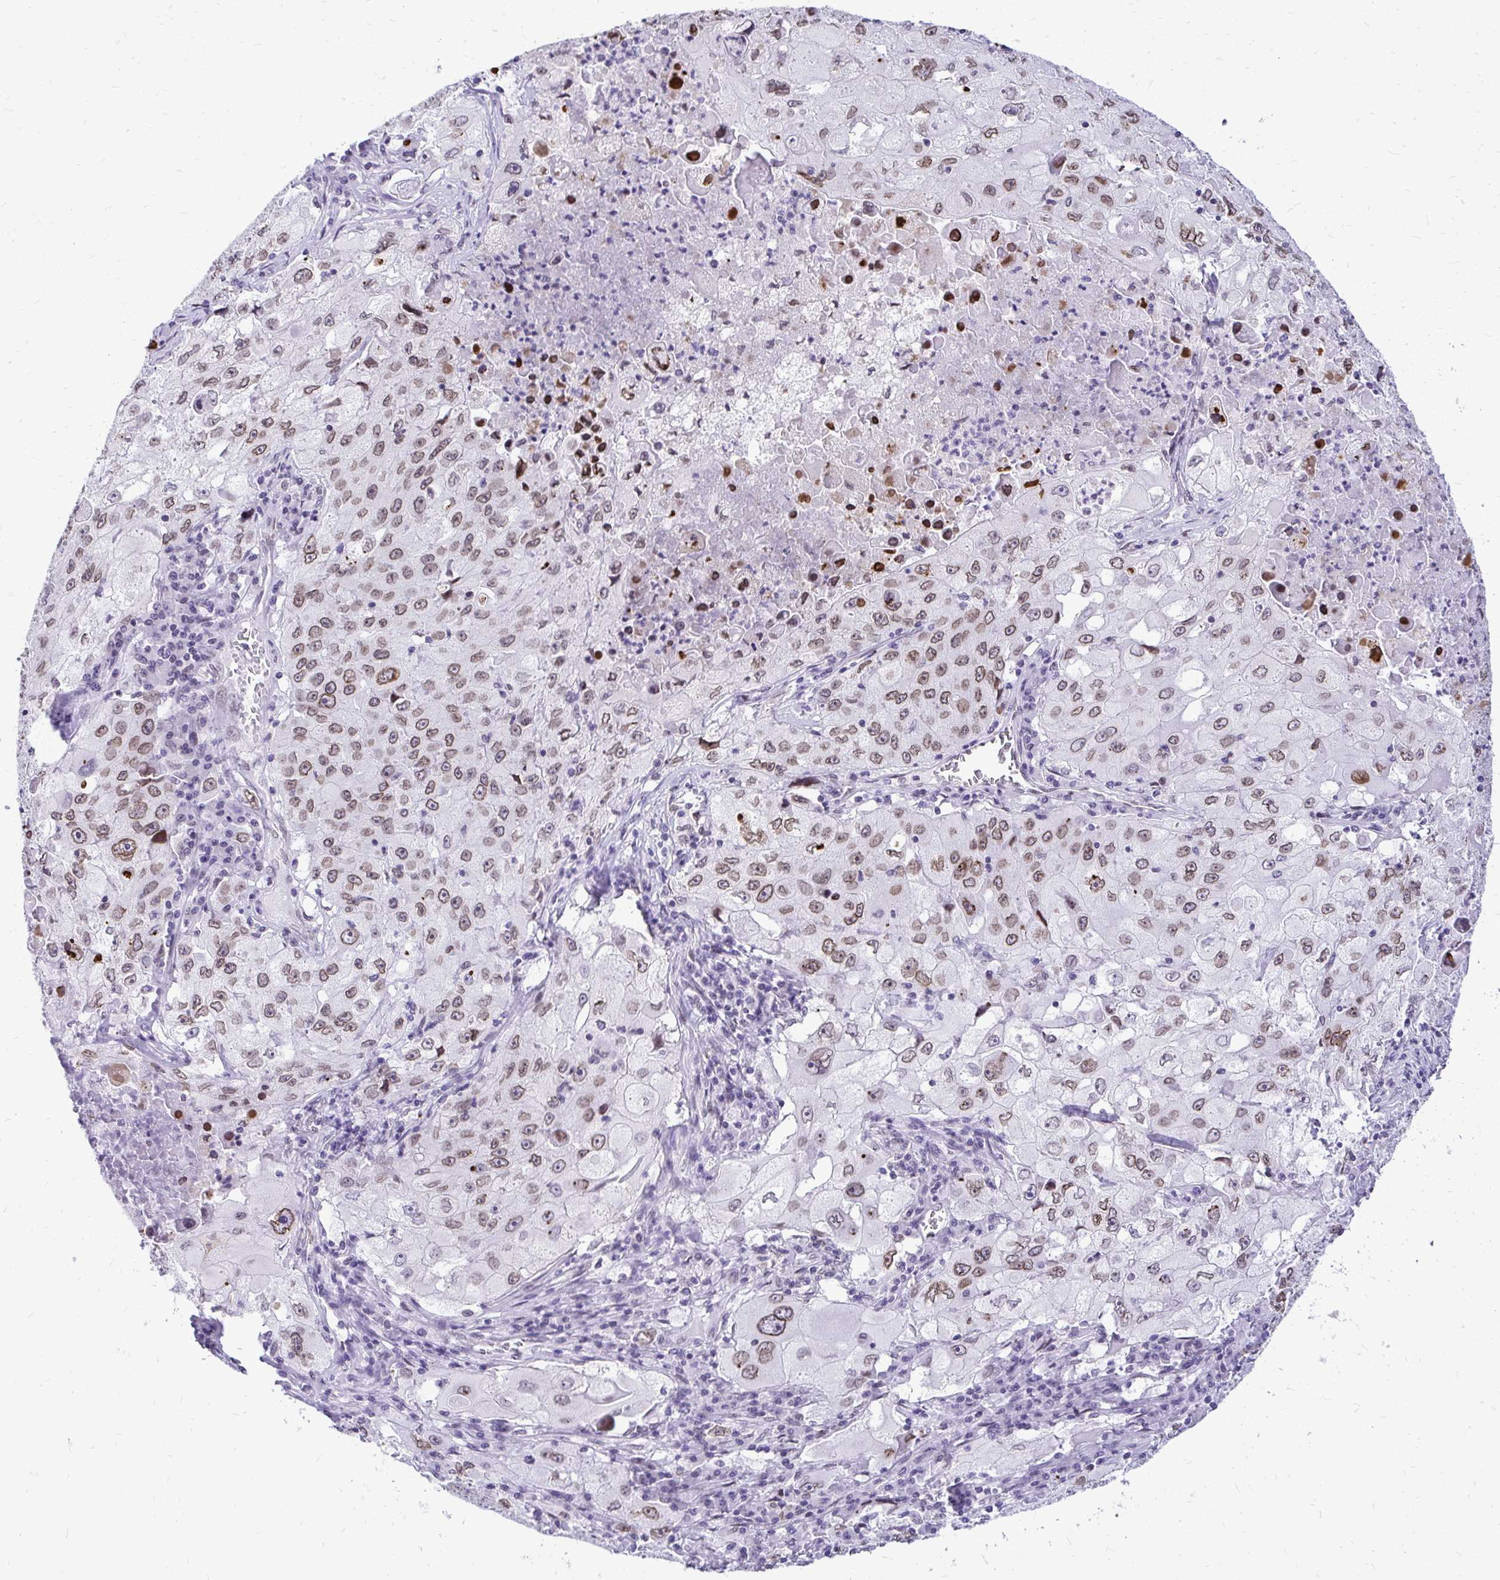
{"staining": {"intensity": "moderate", "quantity": ">75%", "location": "cytoplasmic/membranous,nuclear"}, "tissue": "lung cancer", "cell_type": "Tumor cells", "image_type": "cancer", "snomed": [{"axis": "morphology", "description": "Squamous cell carcinoma, NOS"}, {"axis": "topography", "description": "Lung"}], "caption": "This image exhibits IHC staining of squamous cell carcinoma (lung), with medium moderate cytoplasmic/membranous and nuclear expression in about >75% of tumor cells.", "gene": "BANF1", "patient": {"sex": "male", "age": 63}}